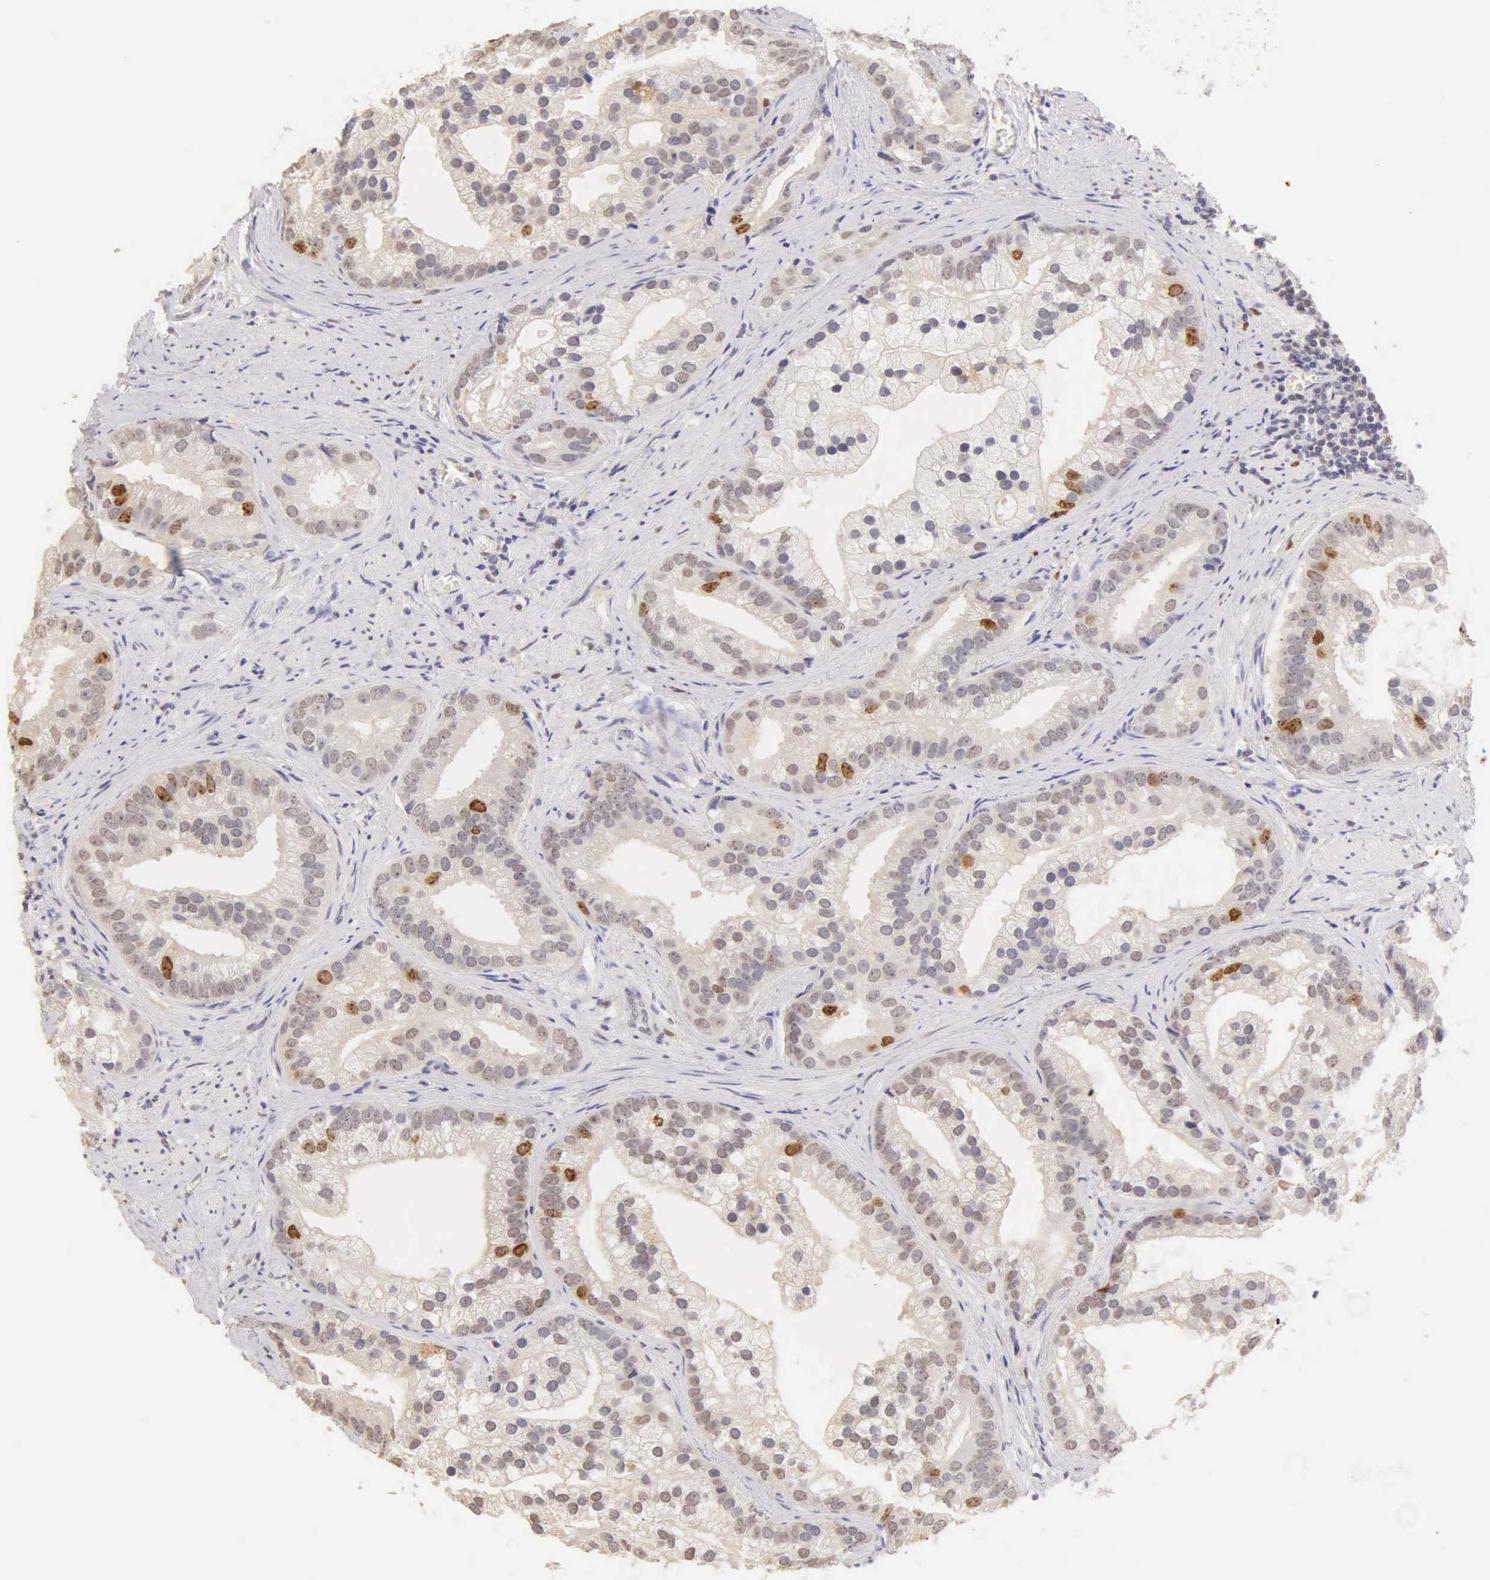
{"staining": {"intensity": "moderate", "quantity": "<25%", "location": "nuclear"}, "tissue": "prostate cancer", "cell_type": "Tumor cells", "image_type": "cancer", "snomed": [{"axis": "morphology", "description": "Adenocarcinoma, Low grade"}, {"axis": "topography", "description": "Prostate"}], "caption": "Protein positivity by immunohistochemistry (IHC) demonstrates moderate nuclear staining in approximately <25% of tumor cells in prostate adenocarcinoma (low-grade). Using DAB (3,3'-diaminobenzidine) (brown) and hematoxylin (blue) stains, captured at high magnification using brightfield microscopy.", "gene": "MKI67", "patient": {"sex": "male", "age": 71}}